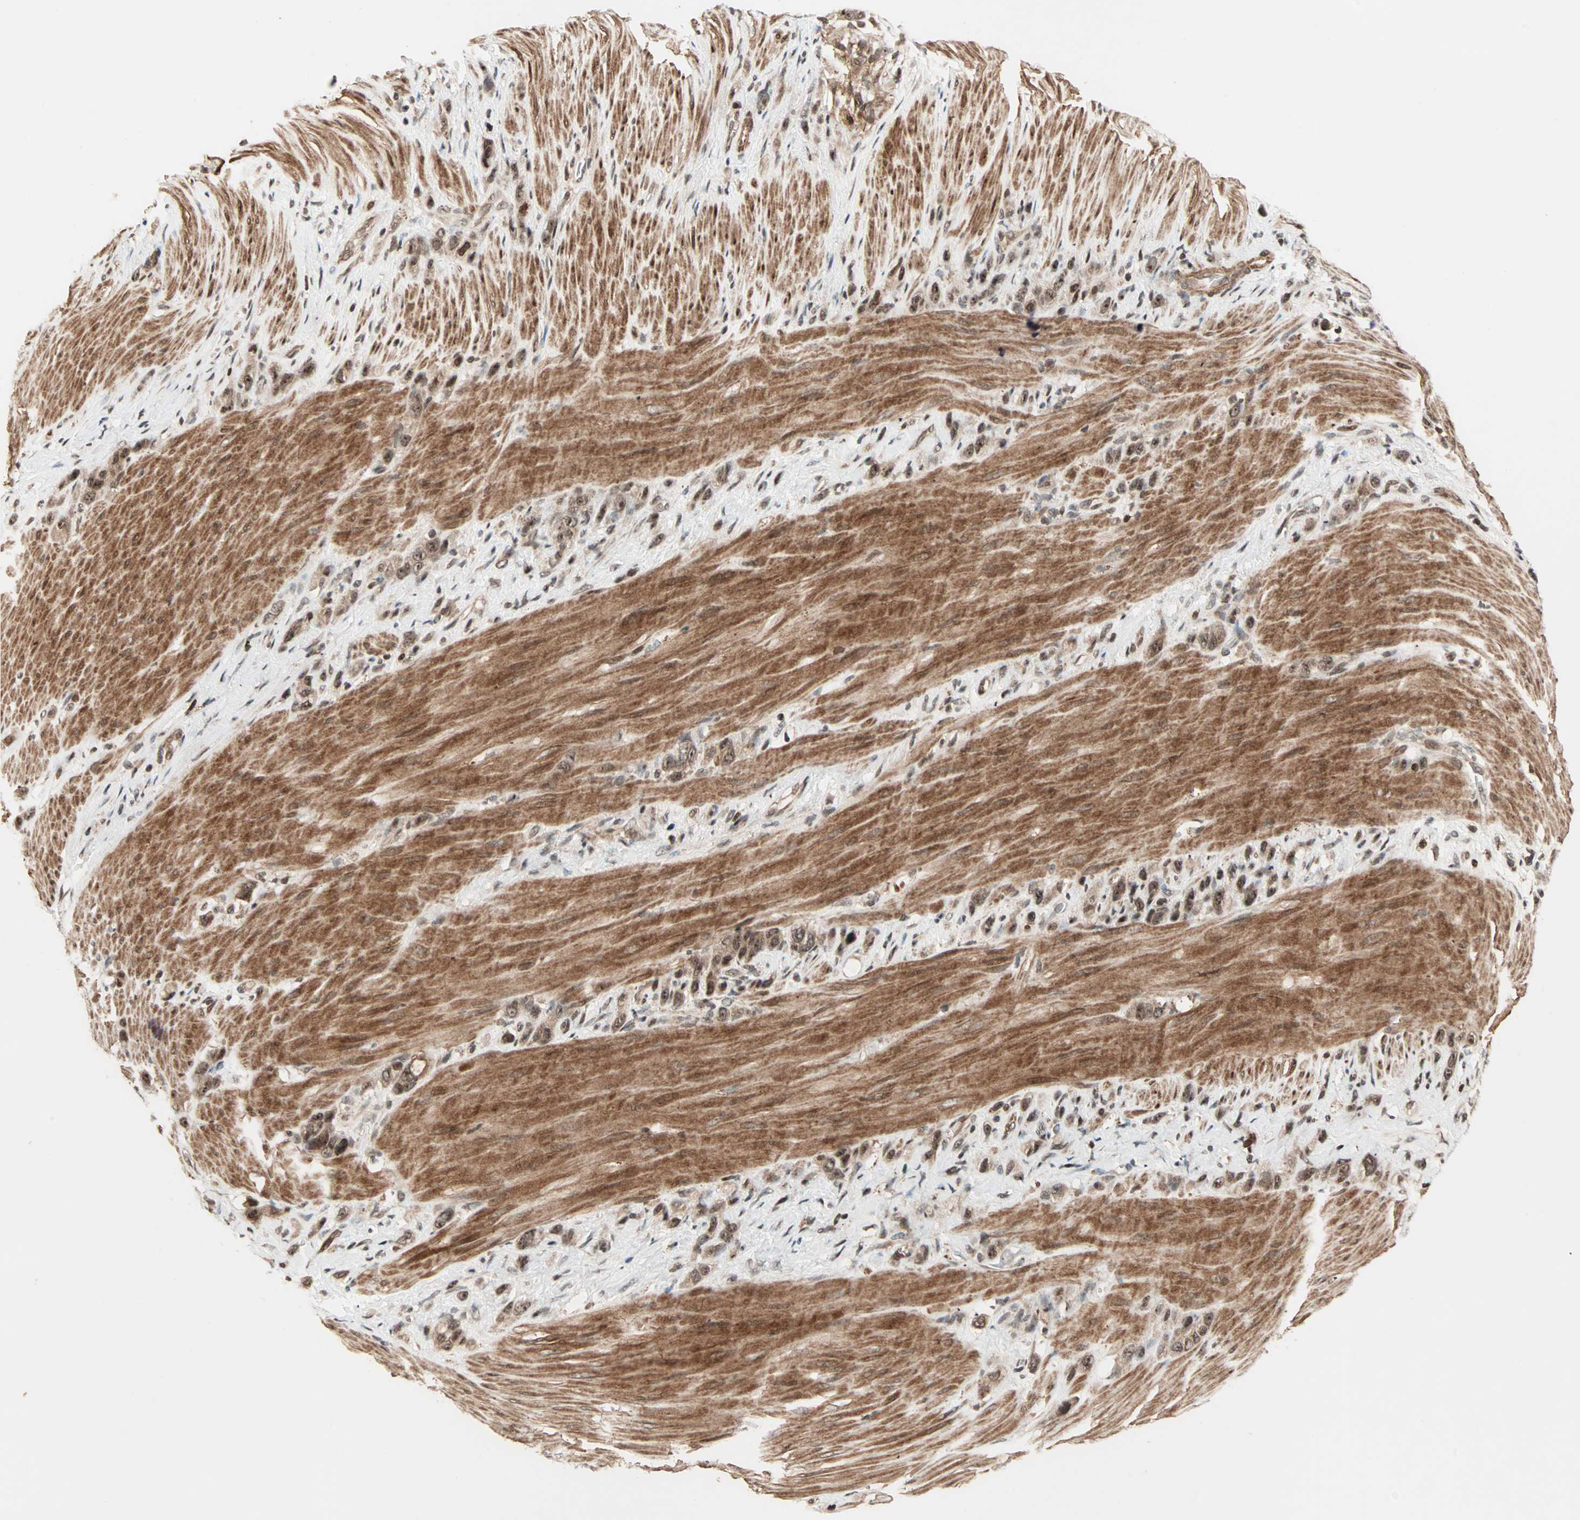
{"staining": {"intensity": "moderate", "quantity": ">75%", "location": "cytoplasmic/membranous,nuclear"}, "tissue": "stomach cancer", "cell_type": "Tumor cells", "image_type": "cancer", "snomed": [{"axis": "morphology", "description": "Normal tissue, NOS"}, {"axis": "morphology", "description": "Adenocarcinoma, NOS"}, {"axis": "morphology", "description": "Adenocarcinoma, High grade"}, {"axis": "topography", "description": "Stomach, upper"}, {"axis": "topography", "description": "Stomach"}], "caption": "Approximately >75% of tumor cells in human stomach cancer show moderate cytoplasmic/membranous and nuclear protein positivity as visualized by brown immunohistochemical staining.", "gene": "ZBED9", "patient": {"sex": "female", "age": 65}}